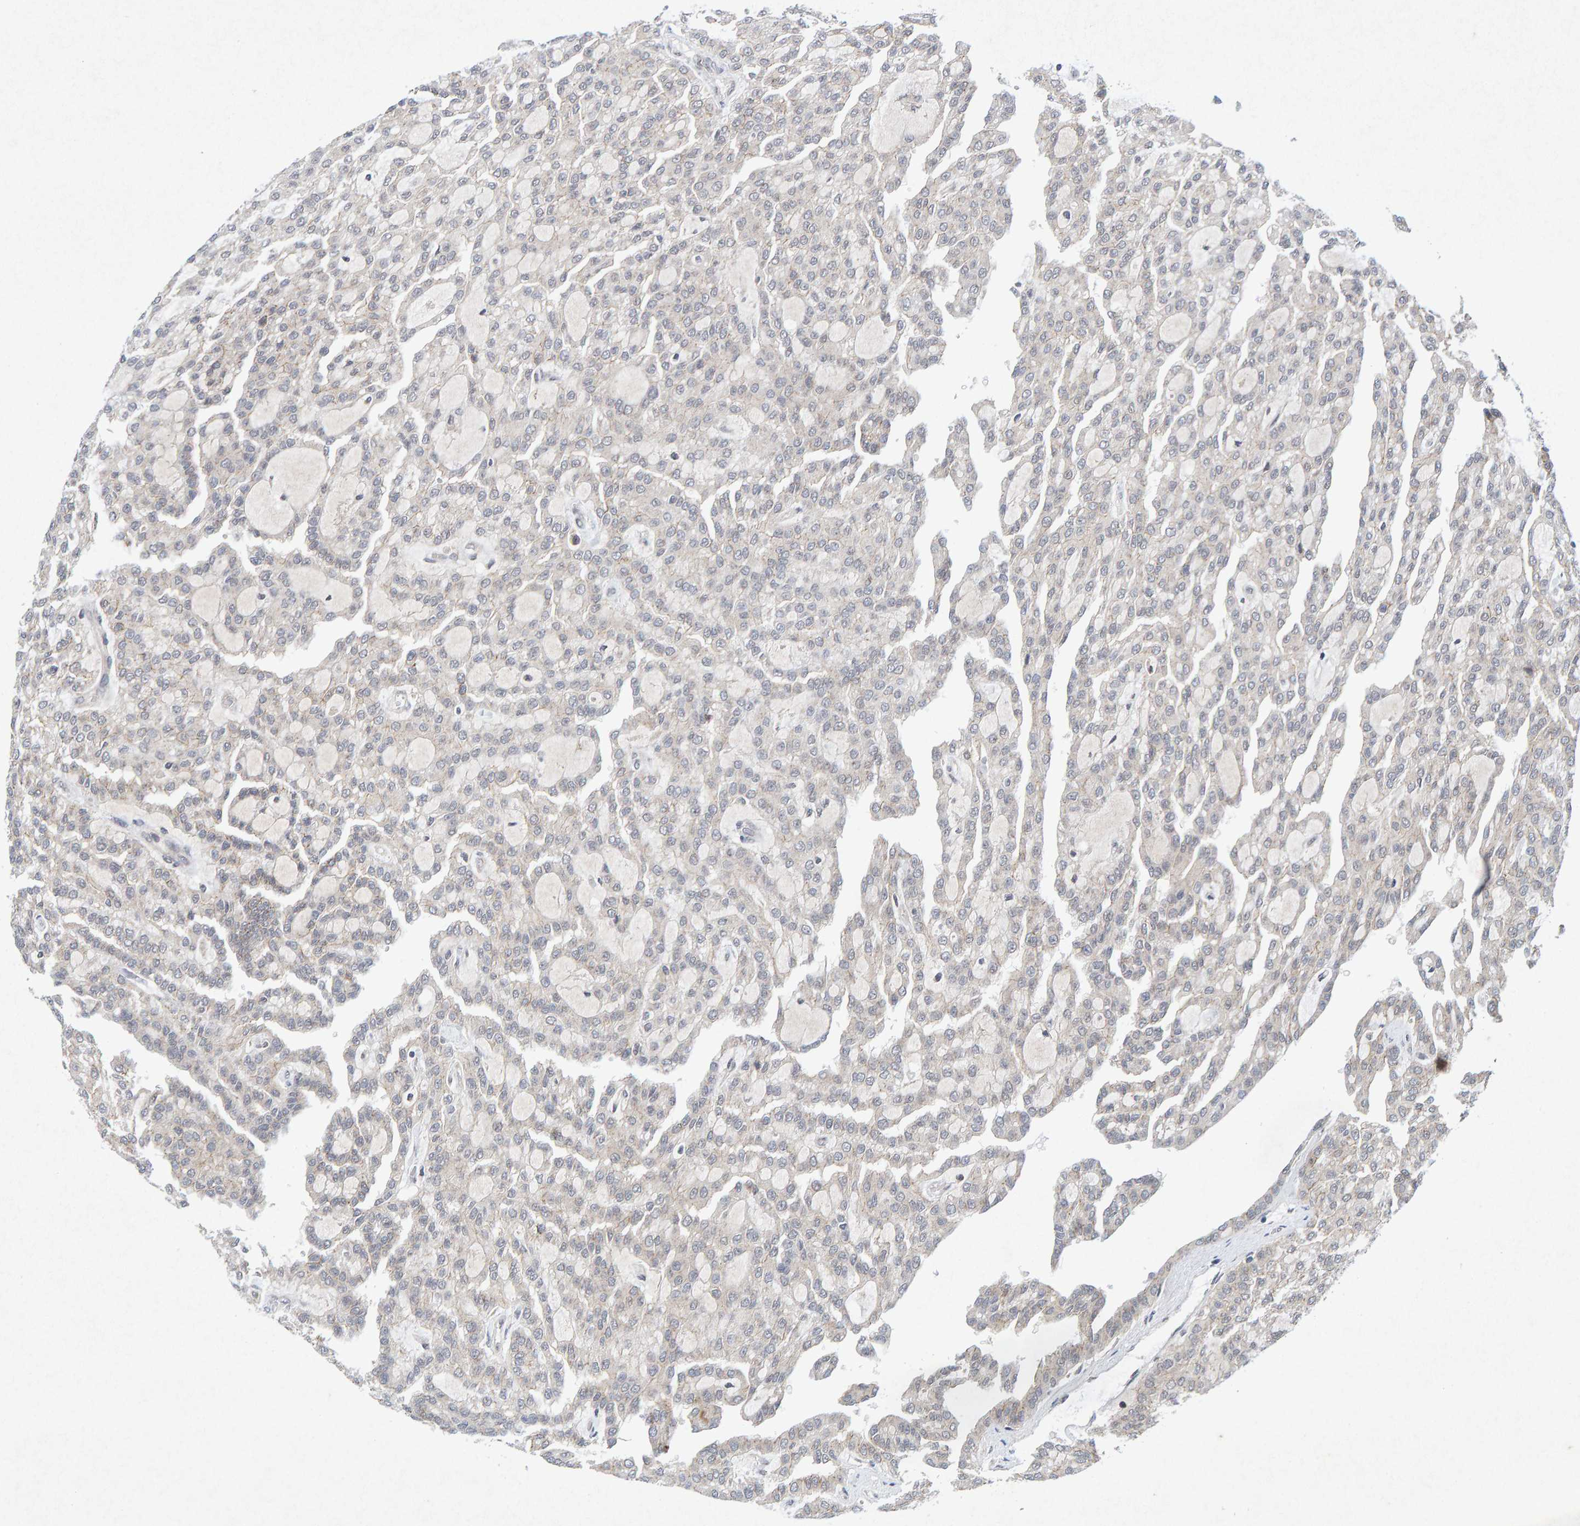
{"staining": {"intensity": "negative", "quantity": "none", "location": "none"}, "tissue": "renal cancer", "cell_type": "Tumor cells", "image_type": "cancer", "snomed": [{"axis": "morphology", "description": "Adenocarcinoma, NOS"}, {"axis": "topography", "description": "Kidney"}], "caption": "Renal cancer (adenocarcinoma) was stained to show a protein in brown. There is no significant positivity in tumor cells.", "gene": "CDH2", "patient": {"sex": "male", "age": 63}}